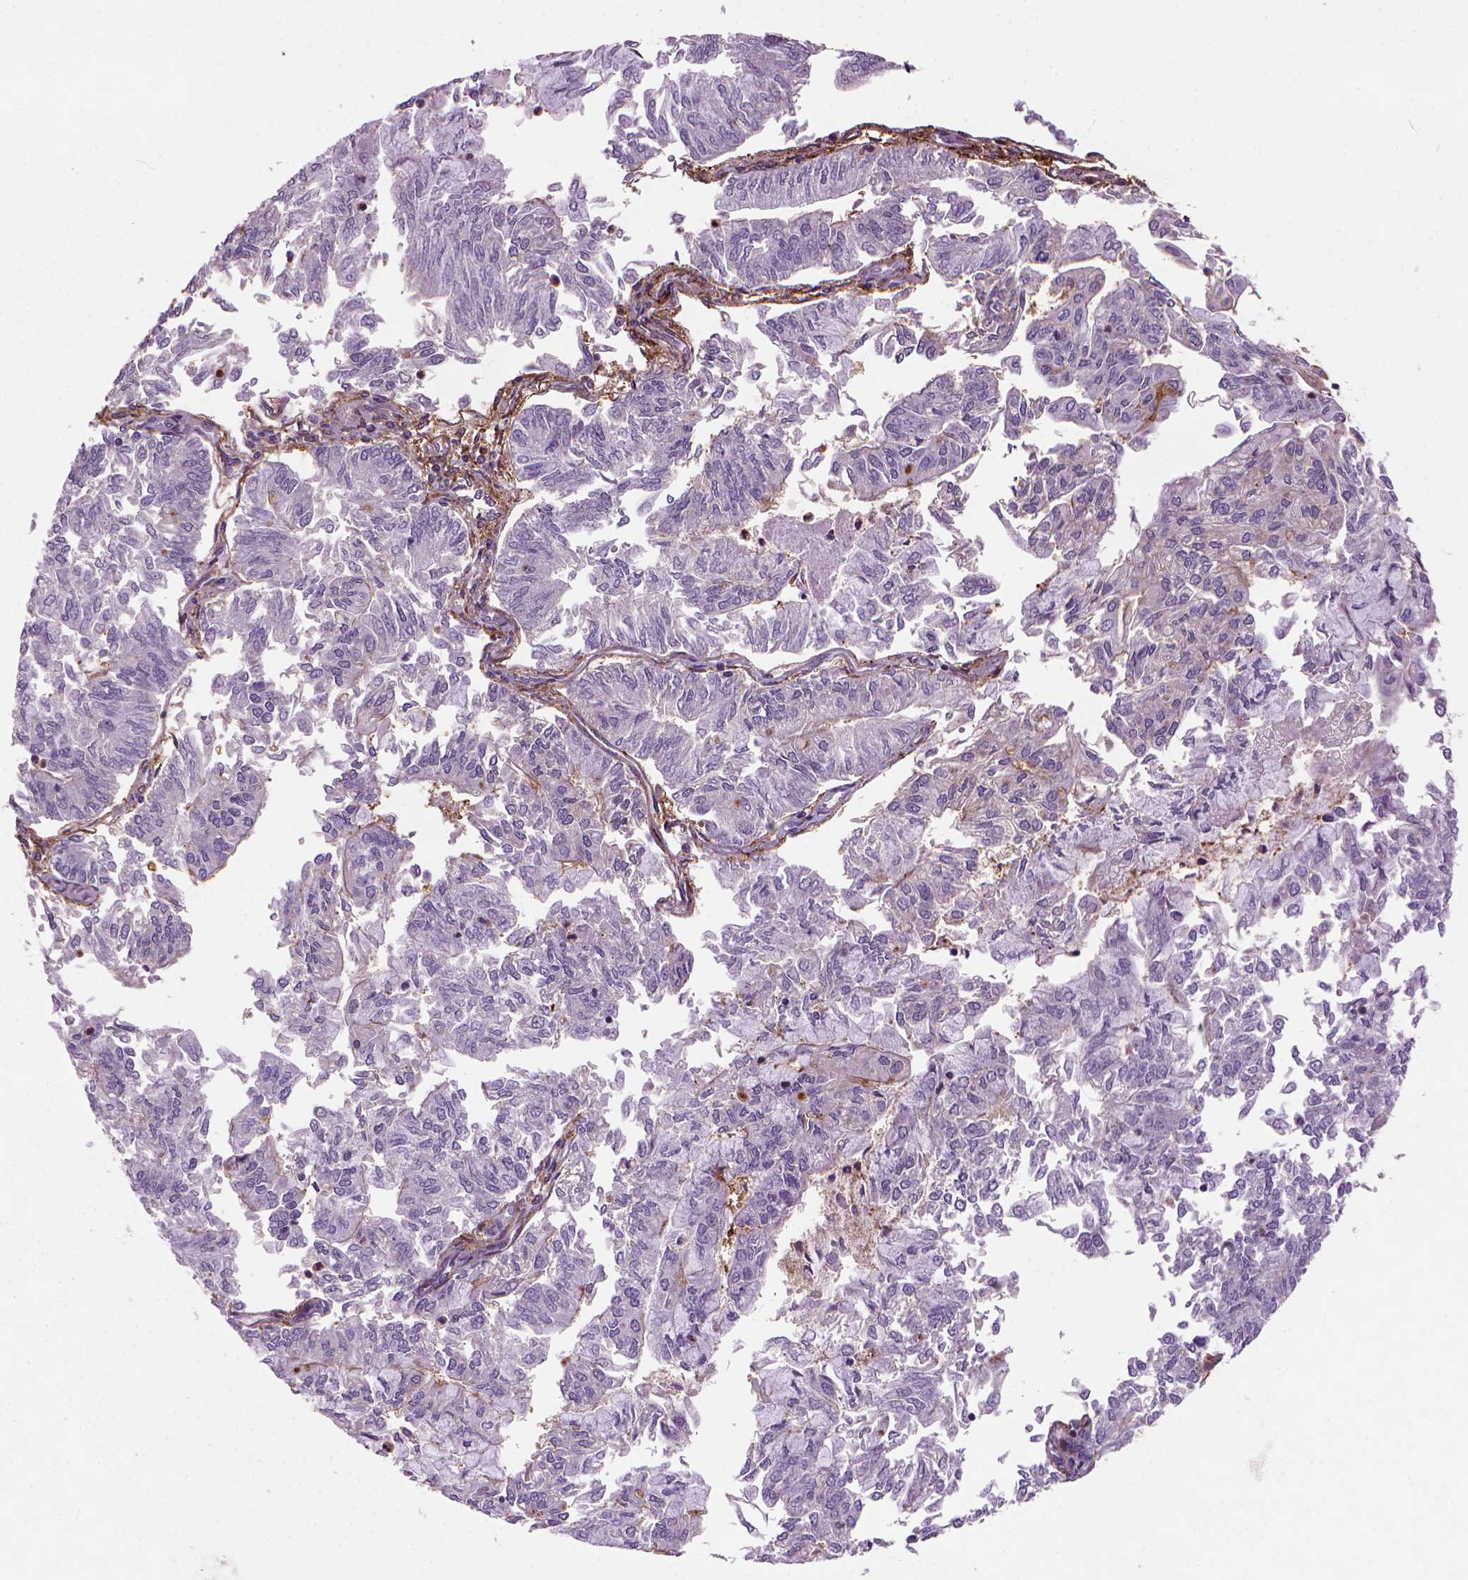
{"staining": {"intensity": "negative", "quantity": "none", "location": "none"}, "tissue": "endometrial cancer", "cell_type": "Tumor cells", "image_type": "cancer", "snomed": [{"axis": "morphology", "description": "Adenocarcinoma, NOS"}, {"axis": "topography", "description": "Endometrium"}], "caption": "Immunohistochemistry histopathology image of neoplastic tissue: human endometrial cancer (adenocarcinoma) stained with DAB (3,3'-diaminobenzidine) shows no significant protein staining in tumor cells.", "gene": "MARCKS", "patient": {"sex": "female", "age": 59}}